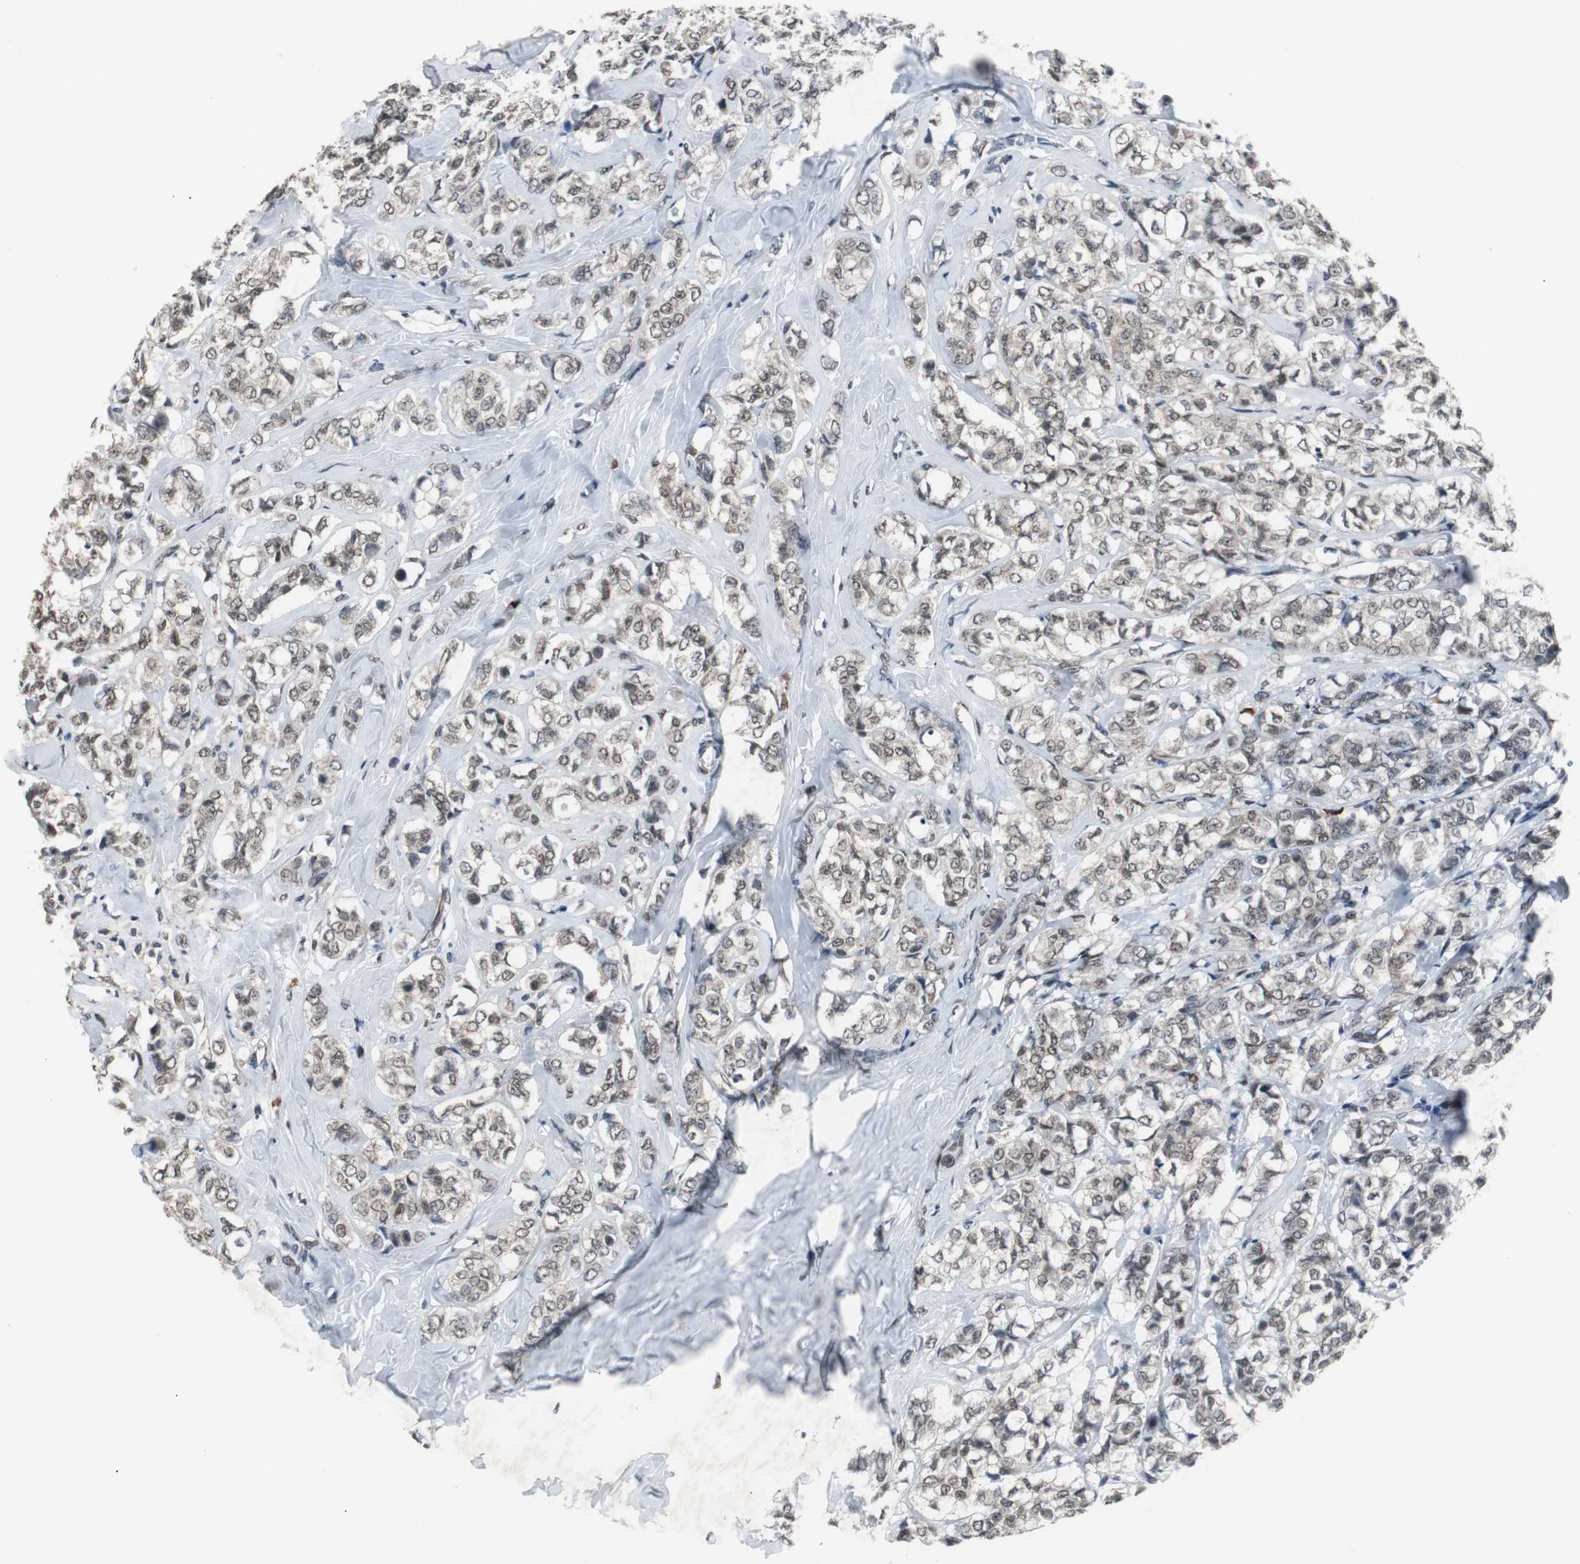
{"staining": {"intensity": "weak", "quantity": ">75%", "location": "nuclear"}, "tissue": "breast cancer", "cell_type": "Tumor cells", "image_type": "cancer", "snomed": [{"axis": "morphology", "description": "Lobular carcinoma"}, {"axis": "topography", "description": "Breast"}], "caption": "High-magnification brightfield microscopy of breast lobular carcinoma stained with DAB (brown) and counterstained with hematoxylin (blue). tumor cells exhibit weak nuclear staining is identified in approximately>75% of cells. The staining was performed using DAB (3,3'-diaminobenzidine) to visualize the protein expression in brown, while the nuclei were stained in blue with hematoxylin (Magnification: 20x).", "gene": "ZHX2", "patient": {"sex": "female", "age": 60}}